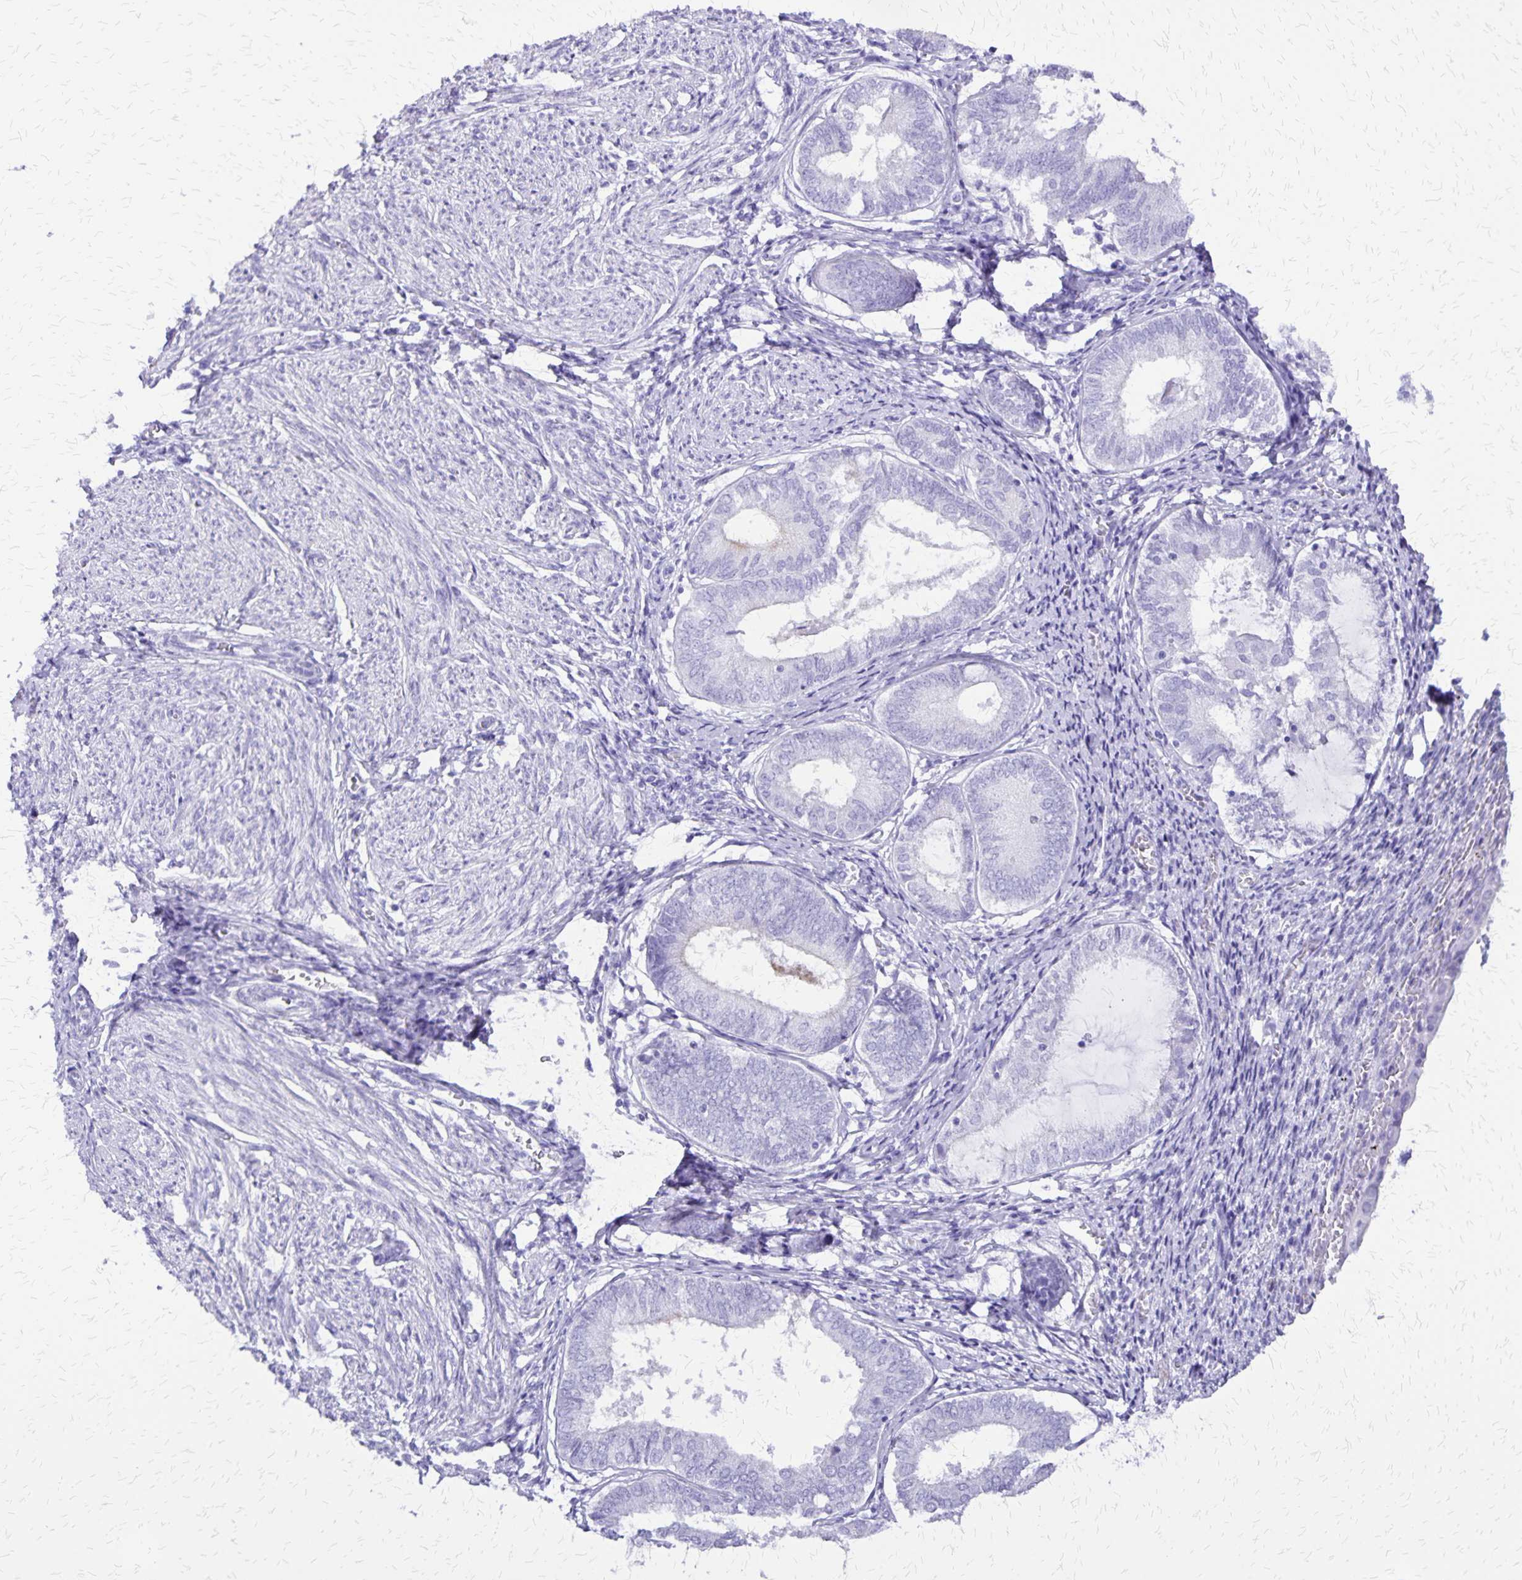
{"staining": {"intensity": "negative", "quantity": "none", "location": "none"}, "tissue": "endometrium", "cell_type": "Cells in endometrial stroma", "image_type": "normal", "snomed": [{"axis": "morphology", "description": "Normal tissue, NOS"}, {"axis": "topography", "description": "Endometrium"}], "caption": "The photomicrograph reveals no significant positivity in cells in endometrial stroma of endometrium. Brightfield microscopy of immunohistochemistry (IHC) stained with DAB (brown) and hematoxylin (blue), captured at high magnification.", "gene": "SLC13A2", "patient": {"sex": "female", "age": 50}}